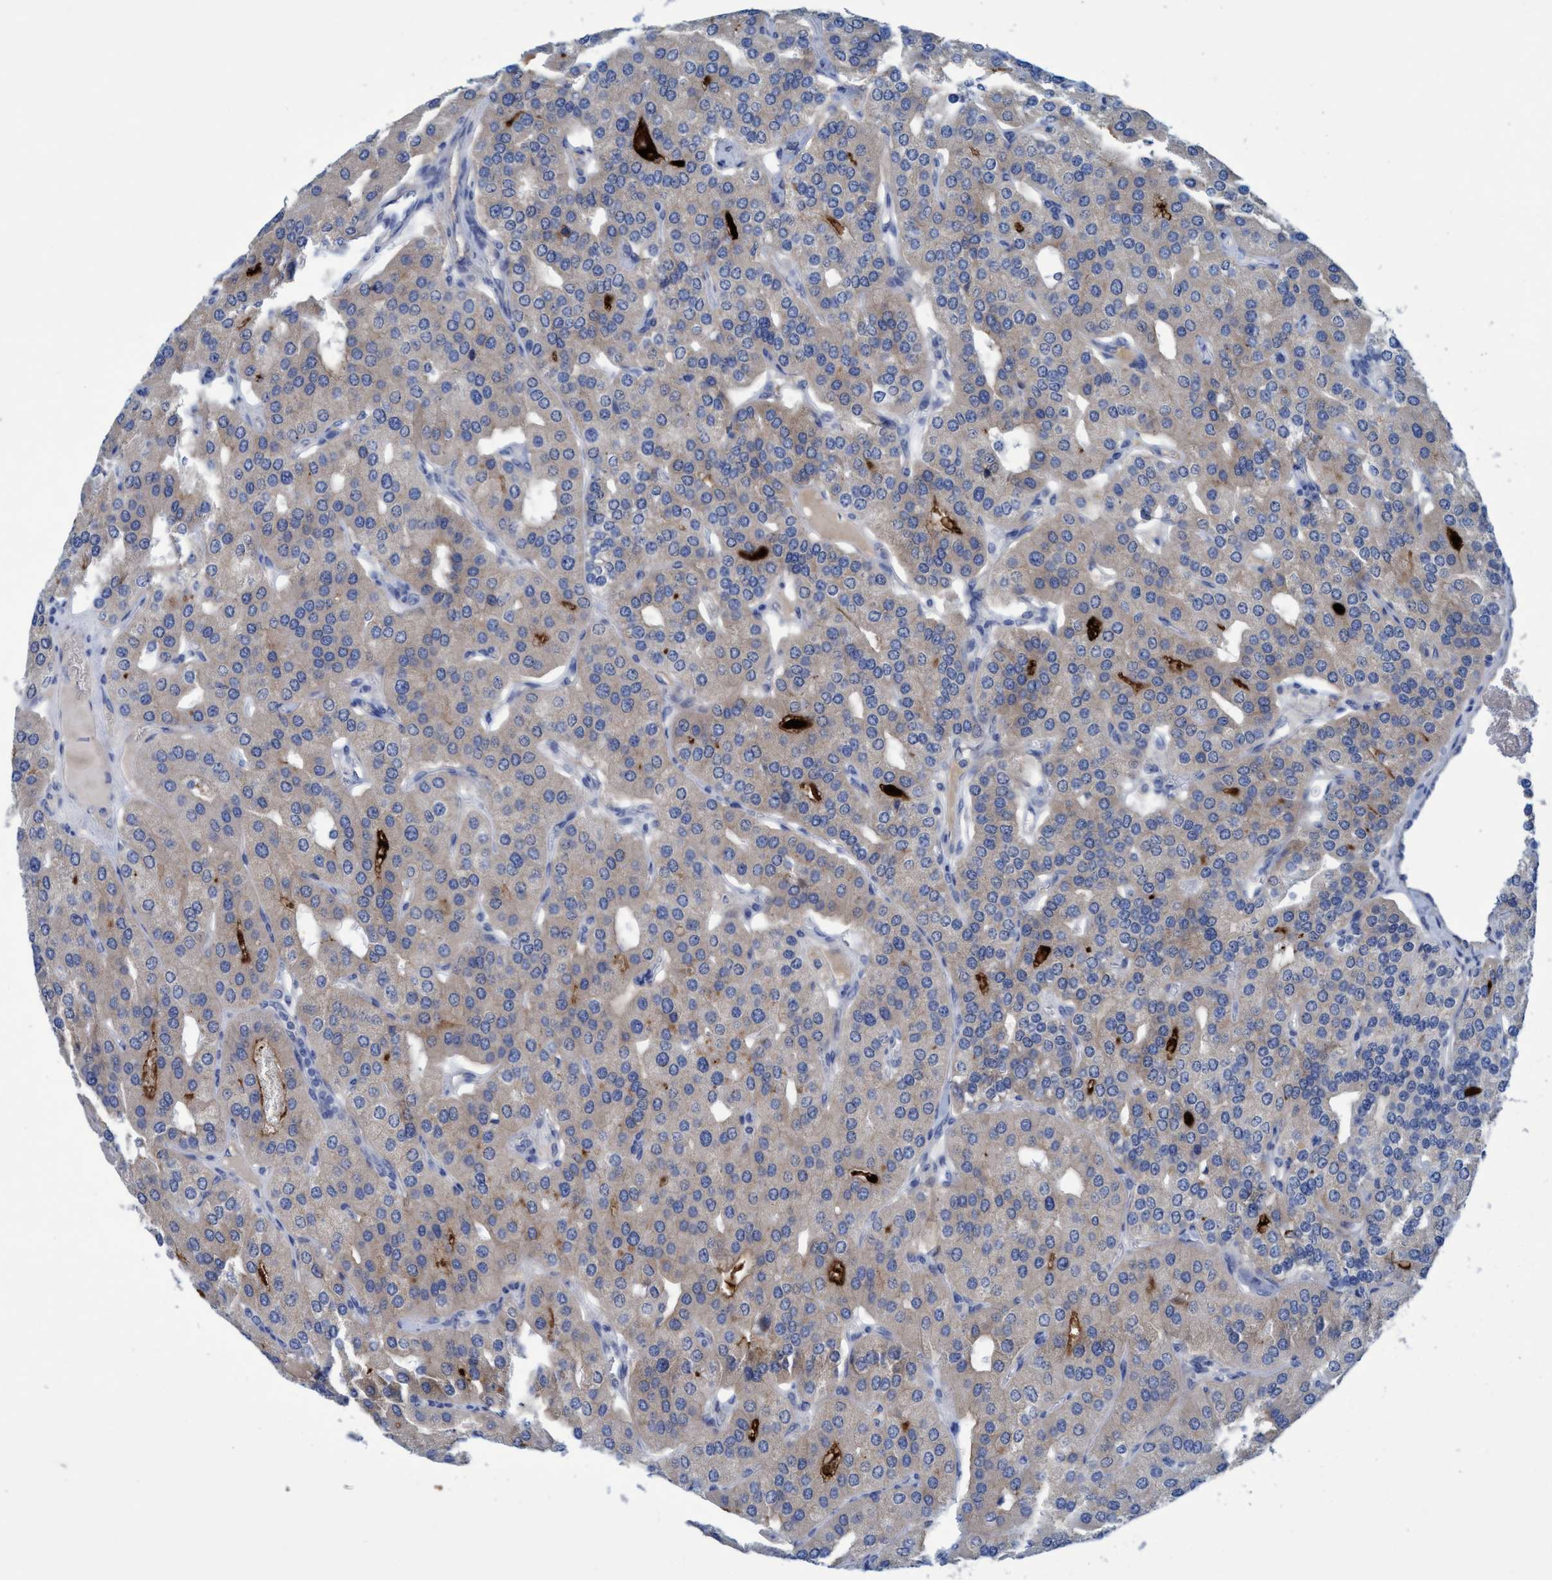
{"staining": {"intensity": "weak", "quantity": "<25%", "location": "cytoplasmic/membranous"}, "tissue": "parathyroid gland", "cell_type": "Glandular cells", "image_type": "normal", "snomed": [{"axis": "morphology", "description": "Normal tissue, NOS"}, {"axis": "morphology", "description": "Adenoma, NOS"}, {"axis": "topography", "description": "Parathyroid gland"}], "caption": "Immunohistochemistry (IHC) of normal parathyroid gland shows no staining in glandular cells. (DAB IHC visualized using brightfield microscopy, high magnification).", "gene": "GULP1", "patient": {"sex": "female", "age": 86}}